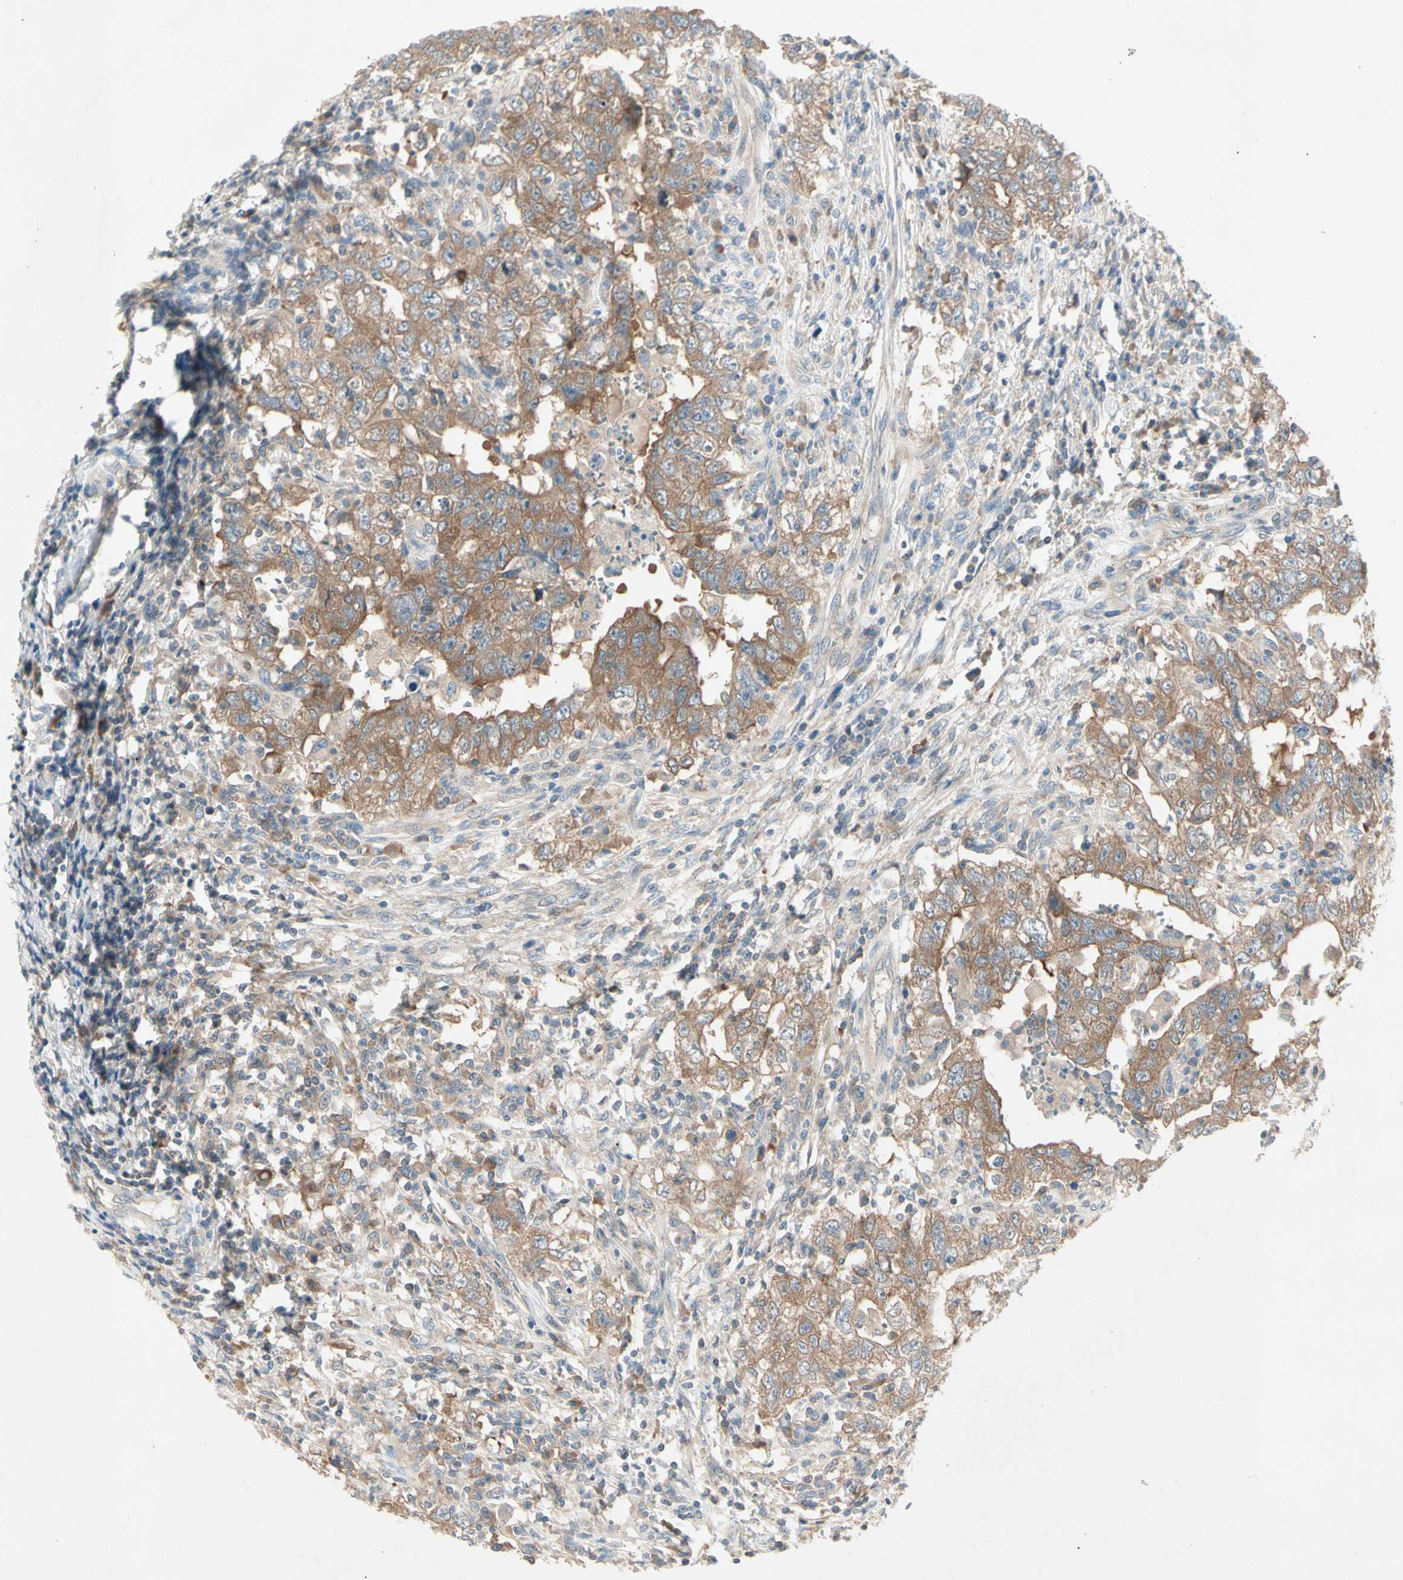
{"staining": {"intensity": "moderate", "quantity": ">75%", "location": "cytoplasmic/membranous"}, "tissue": "testis cancer", "cell_type": "Tumor cells", "image_type": "cancer", "snomed": [{"axis": "morphology", "description": "Carcinoma, Embryonal, NOS"}, {"axis": "topography", "description": "Testis"}], "caption": "High-power microscopy captured an immunohistochemistry (IHC) histopathology image of testis cancer, revealing moderate cytoplasmic/membranous staining in approximately >75% of tumor cells.", "gene": "IL1R1", "patient": {"sex": "male", "age": 26}}